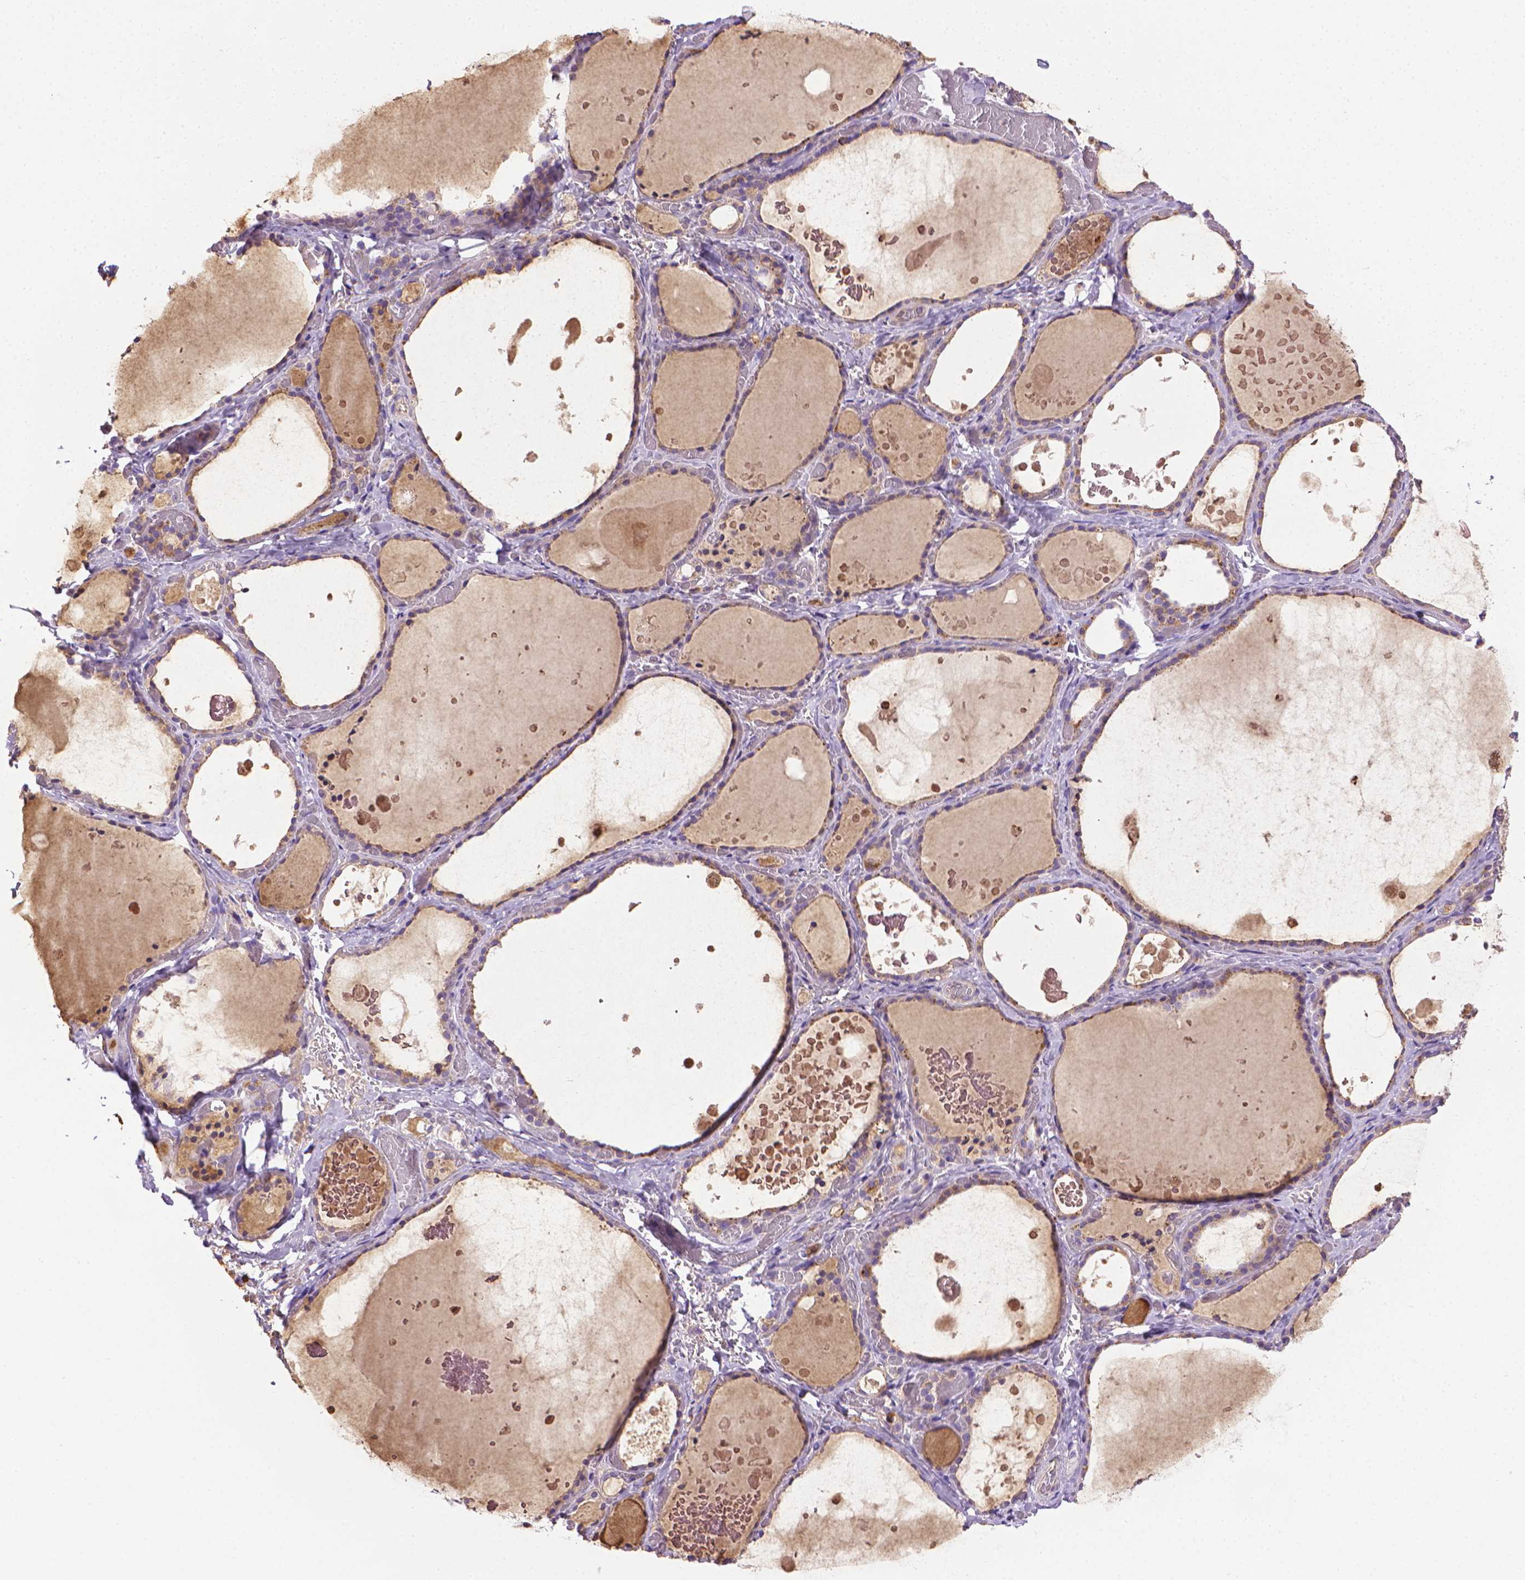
{"staining": {"intensity": "weak", "quantity": ">75%", "location": "cytoplasmic/membranous"}, "tissue": "thyroid gland", "cell_type": "Glandular cells", "image_type": "normal", "snomed": [{"axis": "morphology", "description": "Normal tissue, NOS"}, {"axis": "topography", "description": "Thyroid gland"}], "caption": "The image reveals a brown stain indicating the presence of a protein in the cytoplasmic/membranous of glandular cells in thyroid gland. The staining was performed using DAB, with brown indicating positive protein expression. Nuclei are stained blue with hematoxylin.", "gene": "SLC51B", "patient": {"sex": "female", "age": 56}}